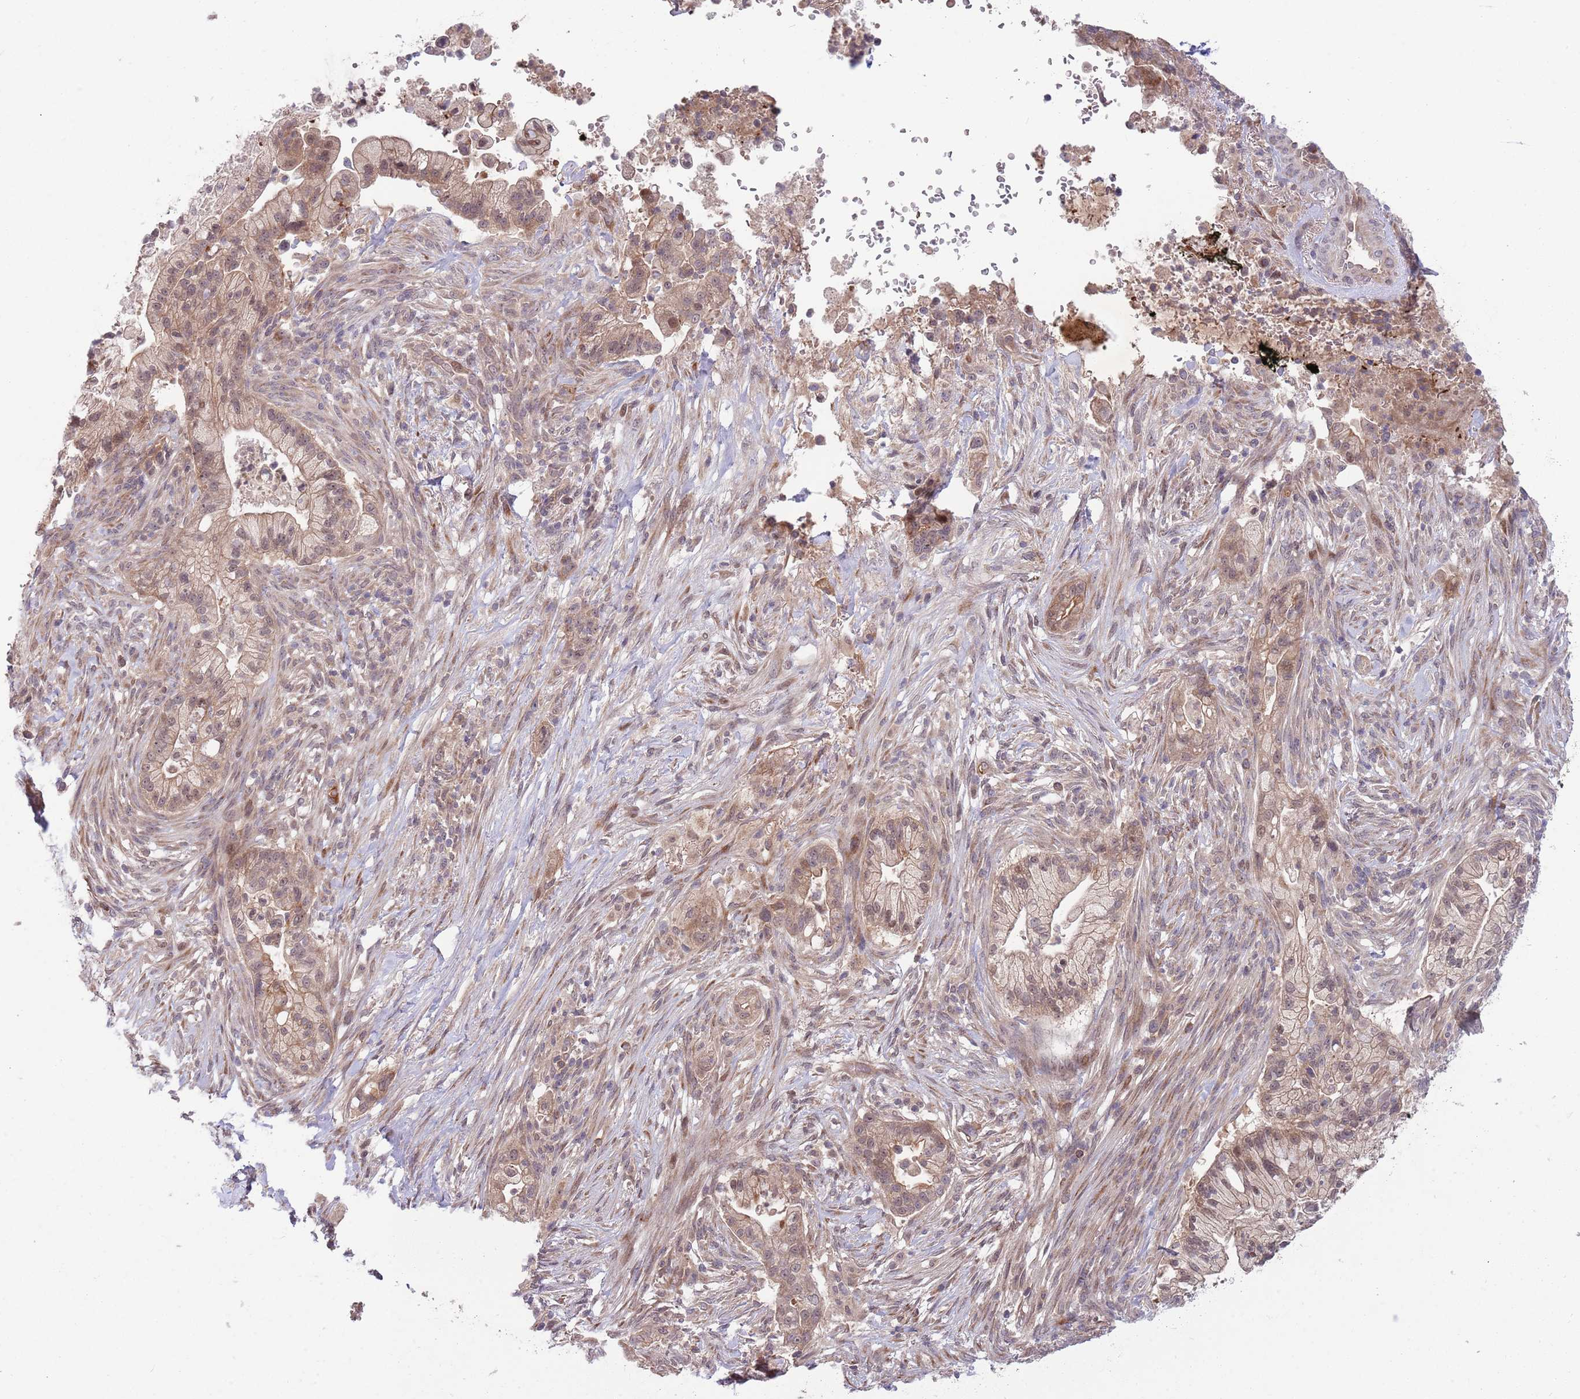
{"staining": {"intensity": "weak", "quantity": ">75%", "location": "cytoplasmic/membranous"}, "tissue": "pancreatic cancer", "cell_type": "Tumor cells", "image_type": "cancer", "snomed": [{"axis": "morphology", "description": "Adenocarcinoma, NOS"}, {"axis": "topography", "description": "Pancreas"}], "caption": "A histopathology image showing weak cytoplasmic/membranous expression in about >75% of tumor cells in pancreatic adenocarcinoma, as visualized by brown immunohistochemical staining.", "gene": "NT5DC4", "patient": {"sex": "male", "age": 44}}